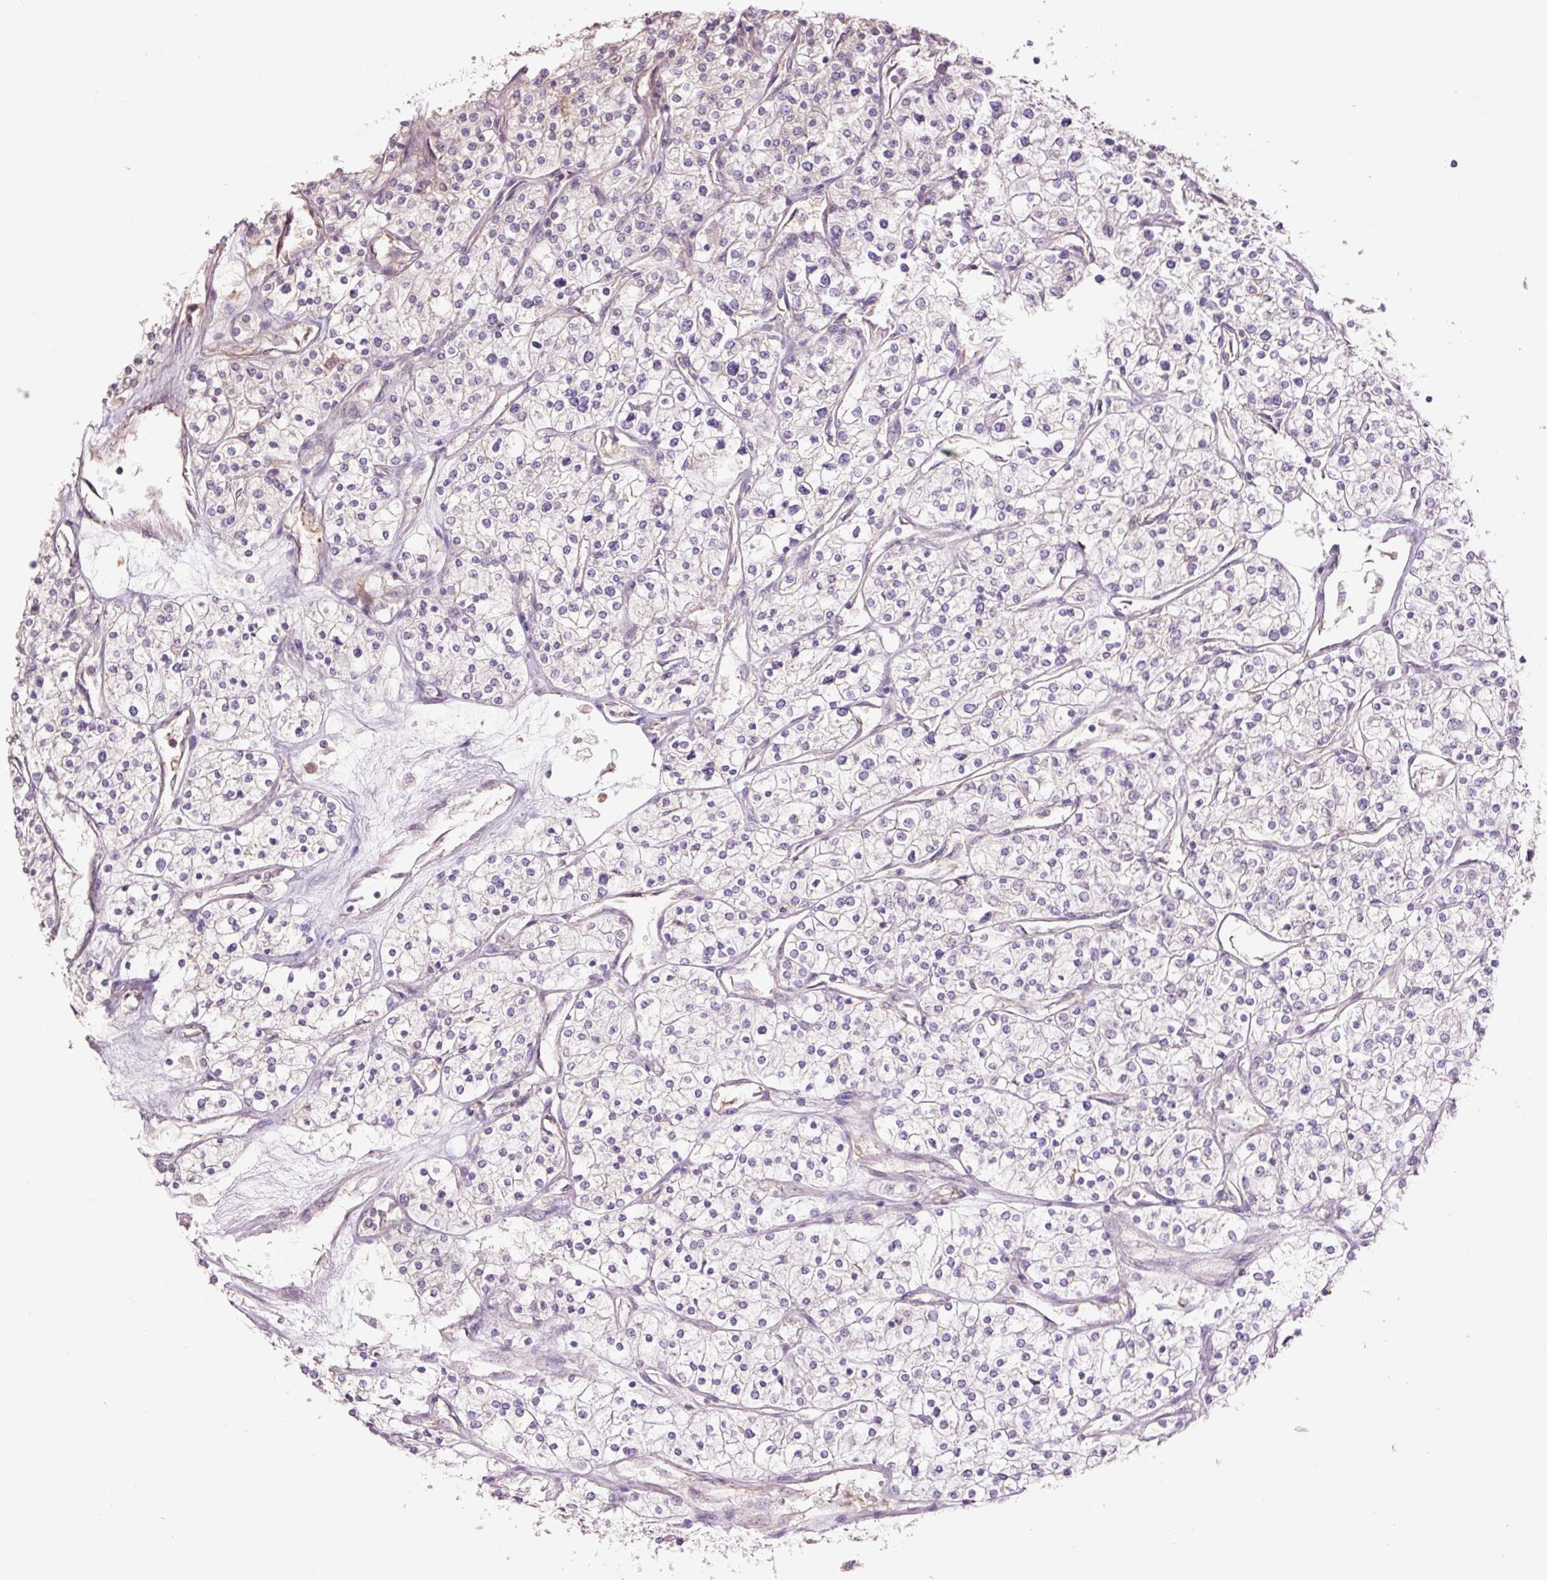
{"staining": {"intensity": "negative", "quantity": "none", "location": "none"}, "tissue": "renal cancer", "cell_type": "Tumor cells", "image_type": "cancer", "snomed": [{"axis": "morphology", "description": "Adenocarcinoma, NOS"}, {"axis": "topography", "description": "Kidney"}], "caption": "A high-resolution image shows IHC staining of adenocarcinoma (renal), which exhibits no significant staining in tumor cells.", "gene": "SLC1A4", "patient": {"sex": "male", "age": 80}}